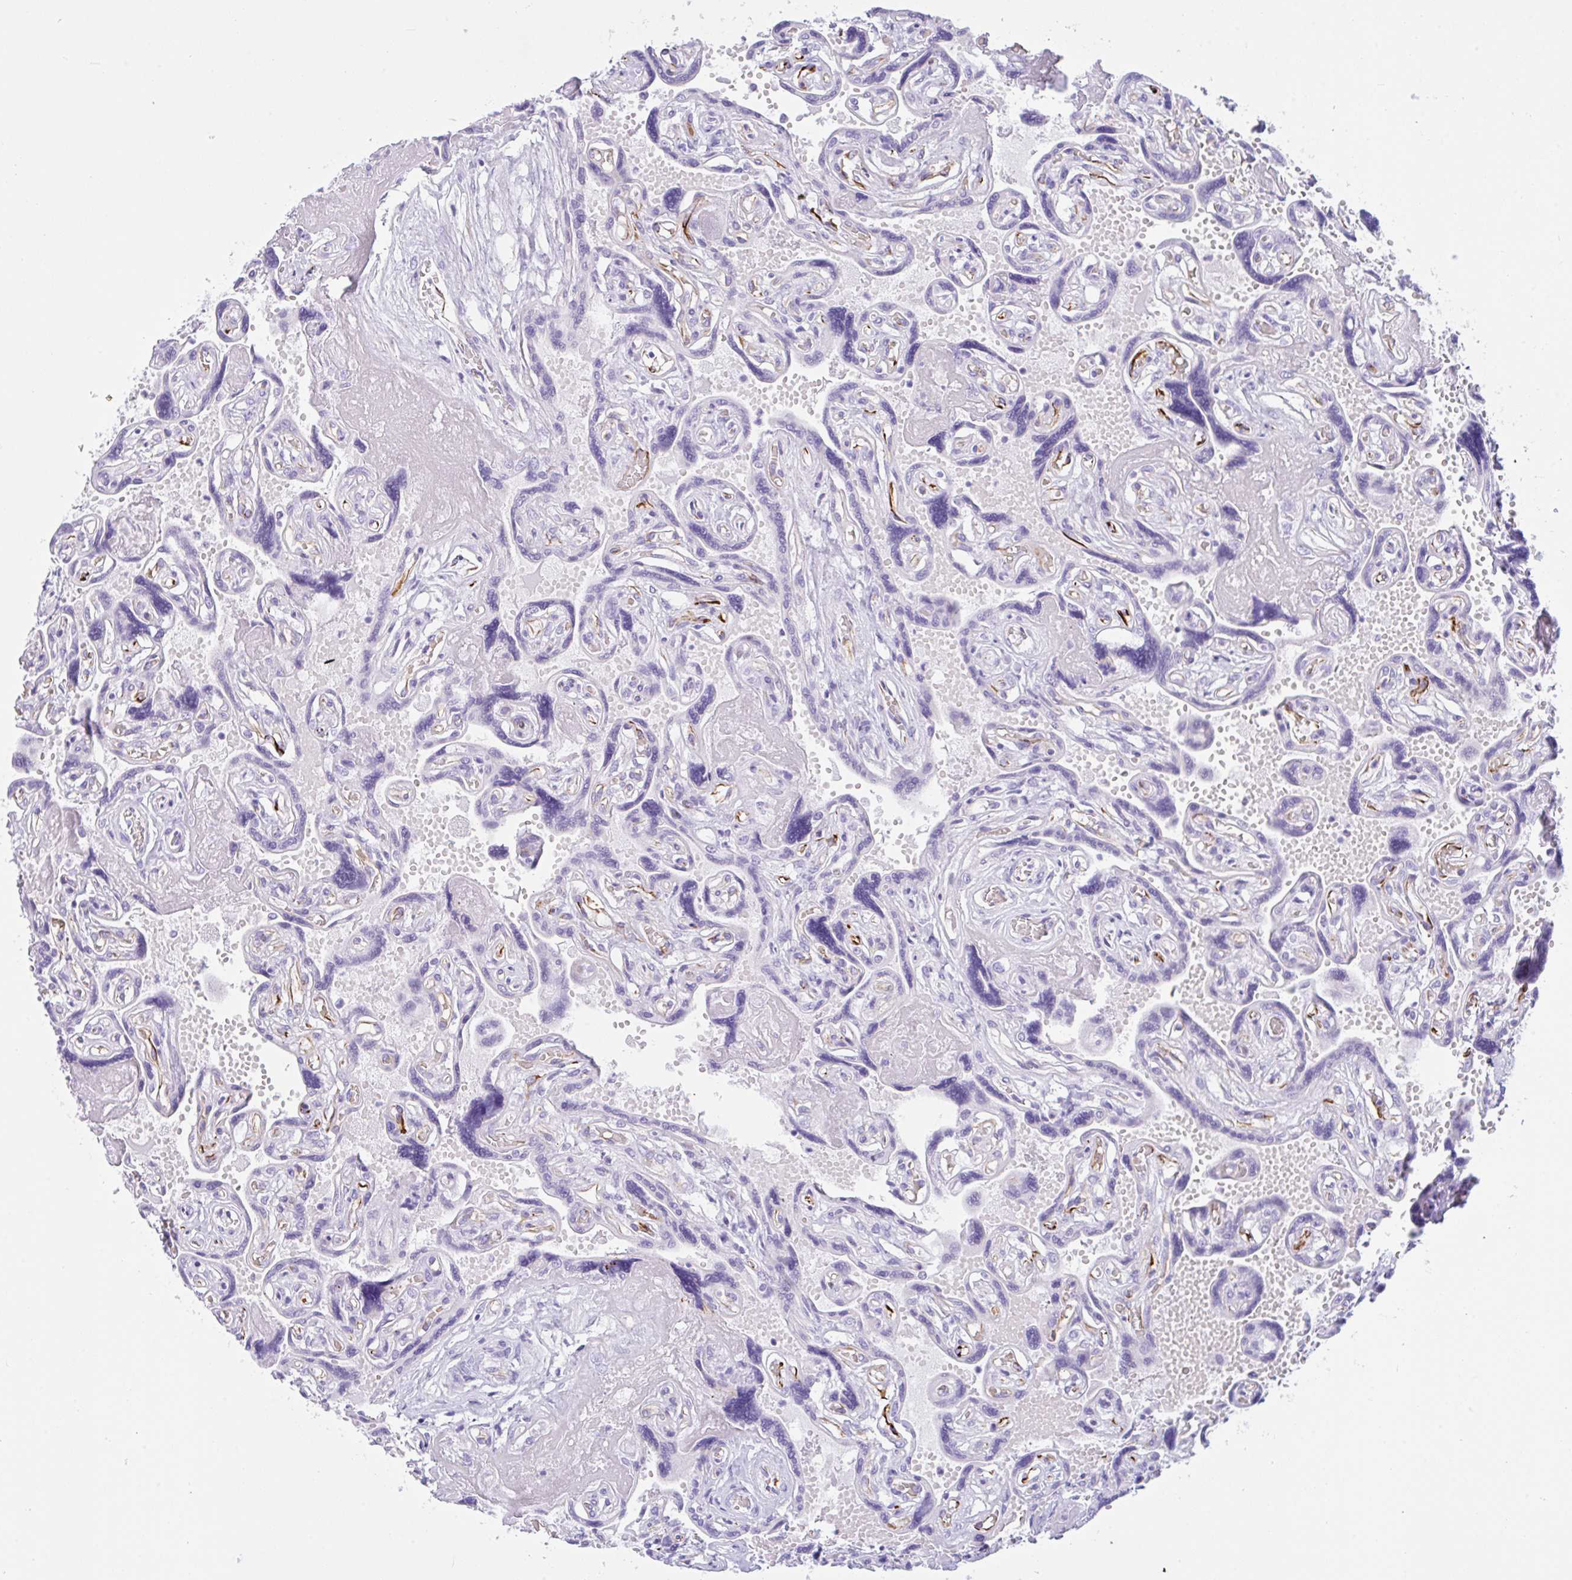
{"staining": {"intensity": "negative", "quantity": "none", "location": "none"}, "tissue": "placenta", "cell_type": "Decidual cells", "image_type": "normal", "snomed": [{"axis": "morphology", "description": "Normal tissue, NOS"}, {"axis": "topography", "description": "Placenta"}], "caption": "DAB immunohistochemical staining of benign human placenta demonstrates no significant expression in decidual cells. (Brightfield microscopy of DAB IHC at high magnification).", "gene": "NDUFAF8", "patient": {"sex": "female", "age": 32}}